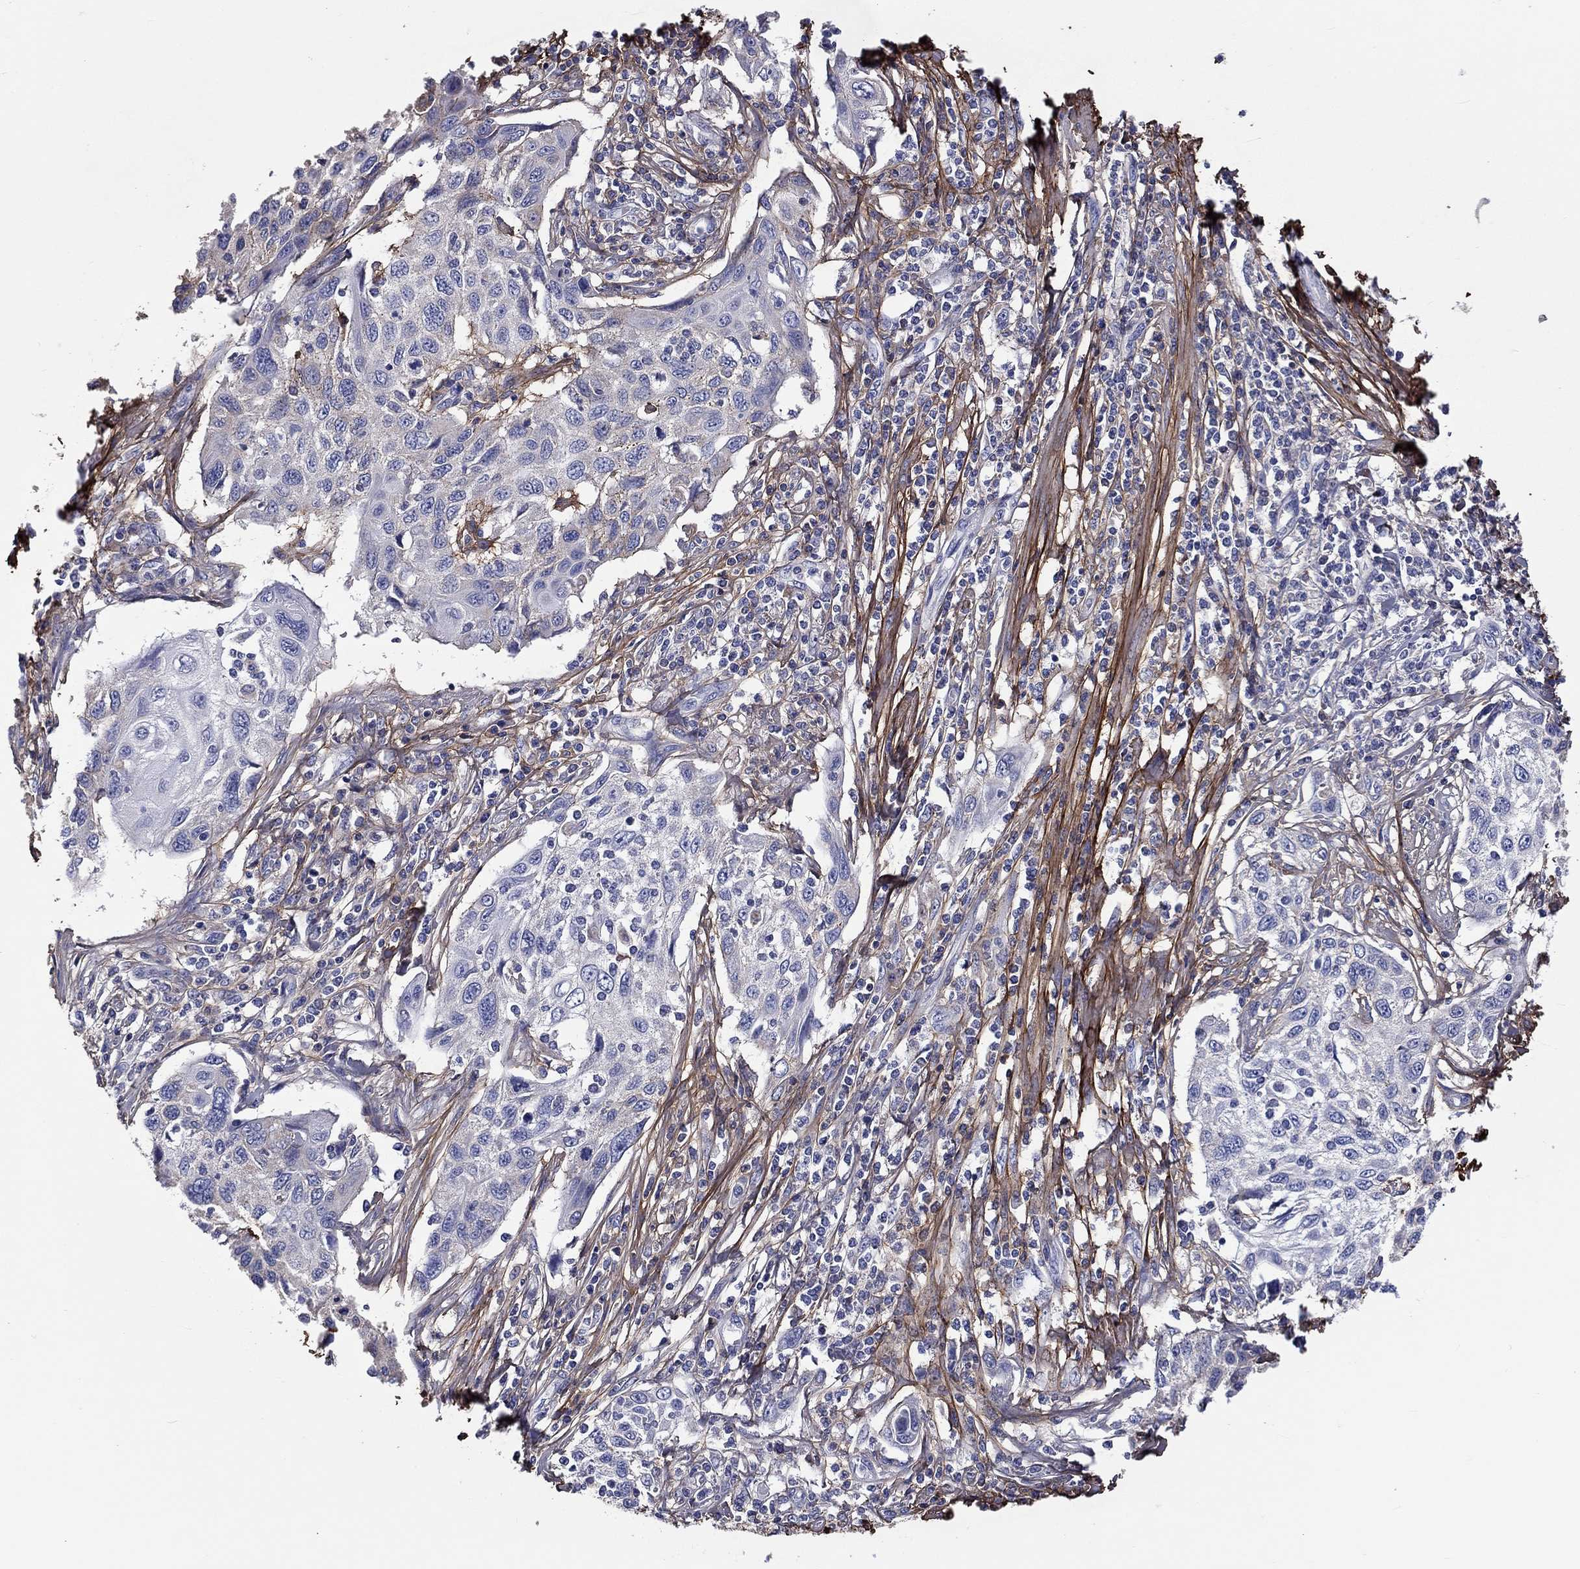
{"staining": {"intensity": "negative", "quantity": "none", "location": "none"}, "tissue": "cervical cancer", "cell_type": "Tumor cells", "image_type": "cancer", "snomed": [{"axis": "morphology", "description": "Squamous cell carcinoma, NOS"}, {"axis": "topography", "description": "Cervix"}], "caption": "Immunohistochemical staining of cervical cancer (squamous cell carcinoma) shows no significant staining in tumor cells. (Brightfield microscopy of DAB immunohistochemistry (IHC) at high magnification).", "gene": "TGFBI", "patient": {"sex": "female", "age": 70}}